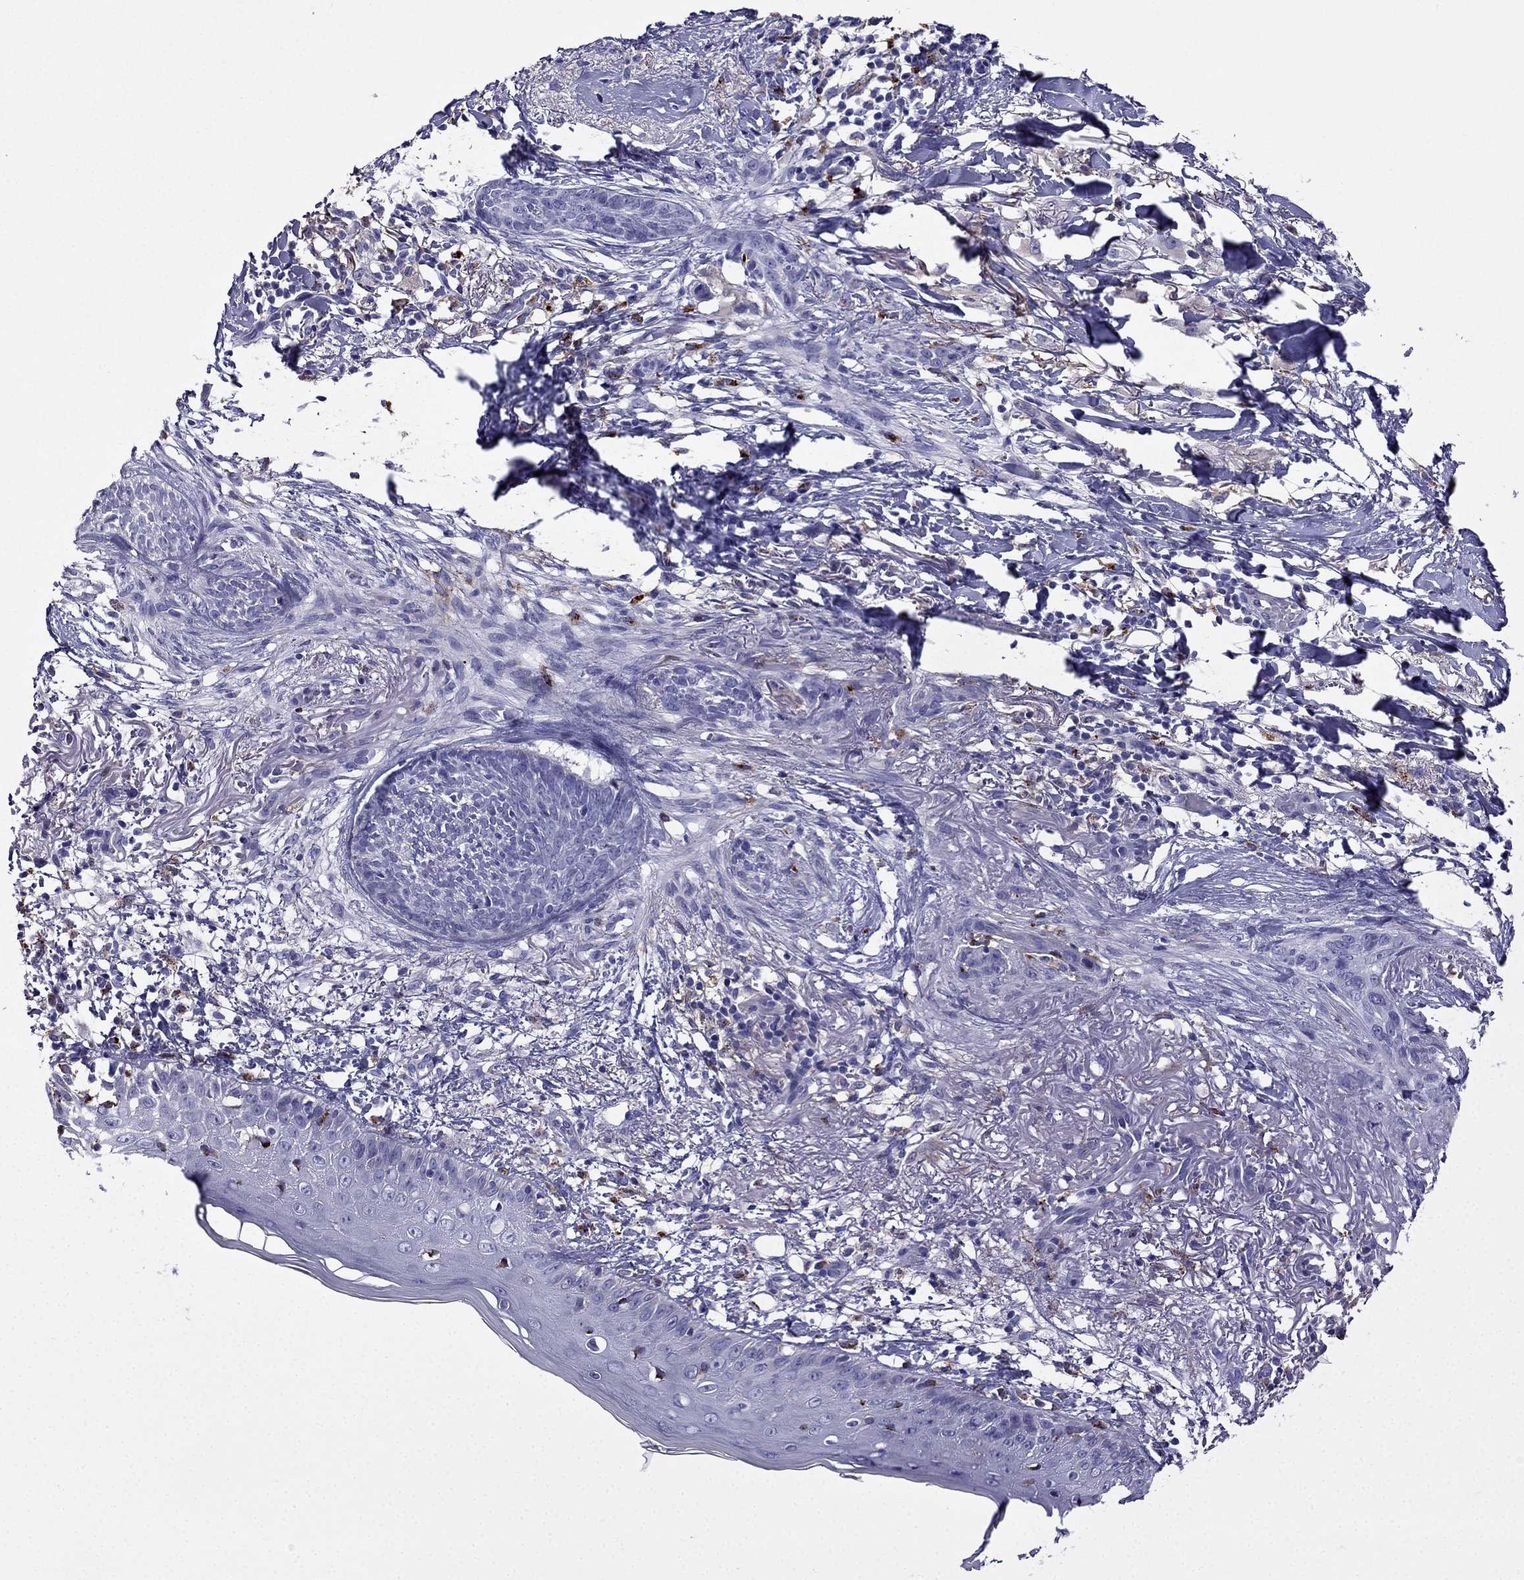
{"staining": {"intensity": "negative", "quantity": "none", "location": "none"}, "tissue": "skin cancer", "cell_type": "Tumor cells", "image_type": "cancer", "snomed": [{"axis": "morphology", "description": "Normal tissue, NOS"}, {"axis": "morphology", "description": "Basal cell carcinoma"}, {"axis": "topography", "description": "Skin"}], "caption": "Immunohistochemistry (IHC) of skin basal cell carcinoma demonstrates no positivity in tumor cells. The staining was performed using DAB to visualize the protein expression in brown, while the nuclei were stained in blue with hematoxylin (Magnification: 20x).", "gene": "TSSK4", "patient": {"sex": "male", "age": 84}}